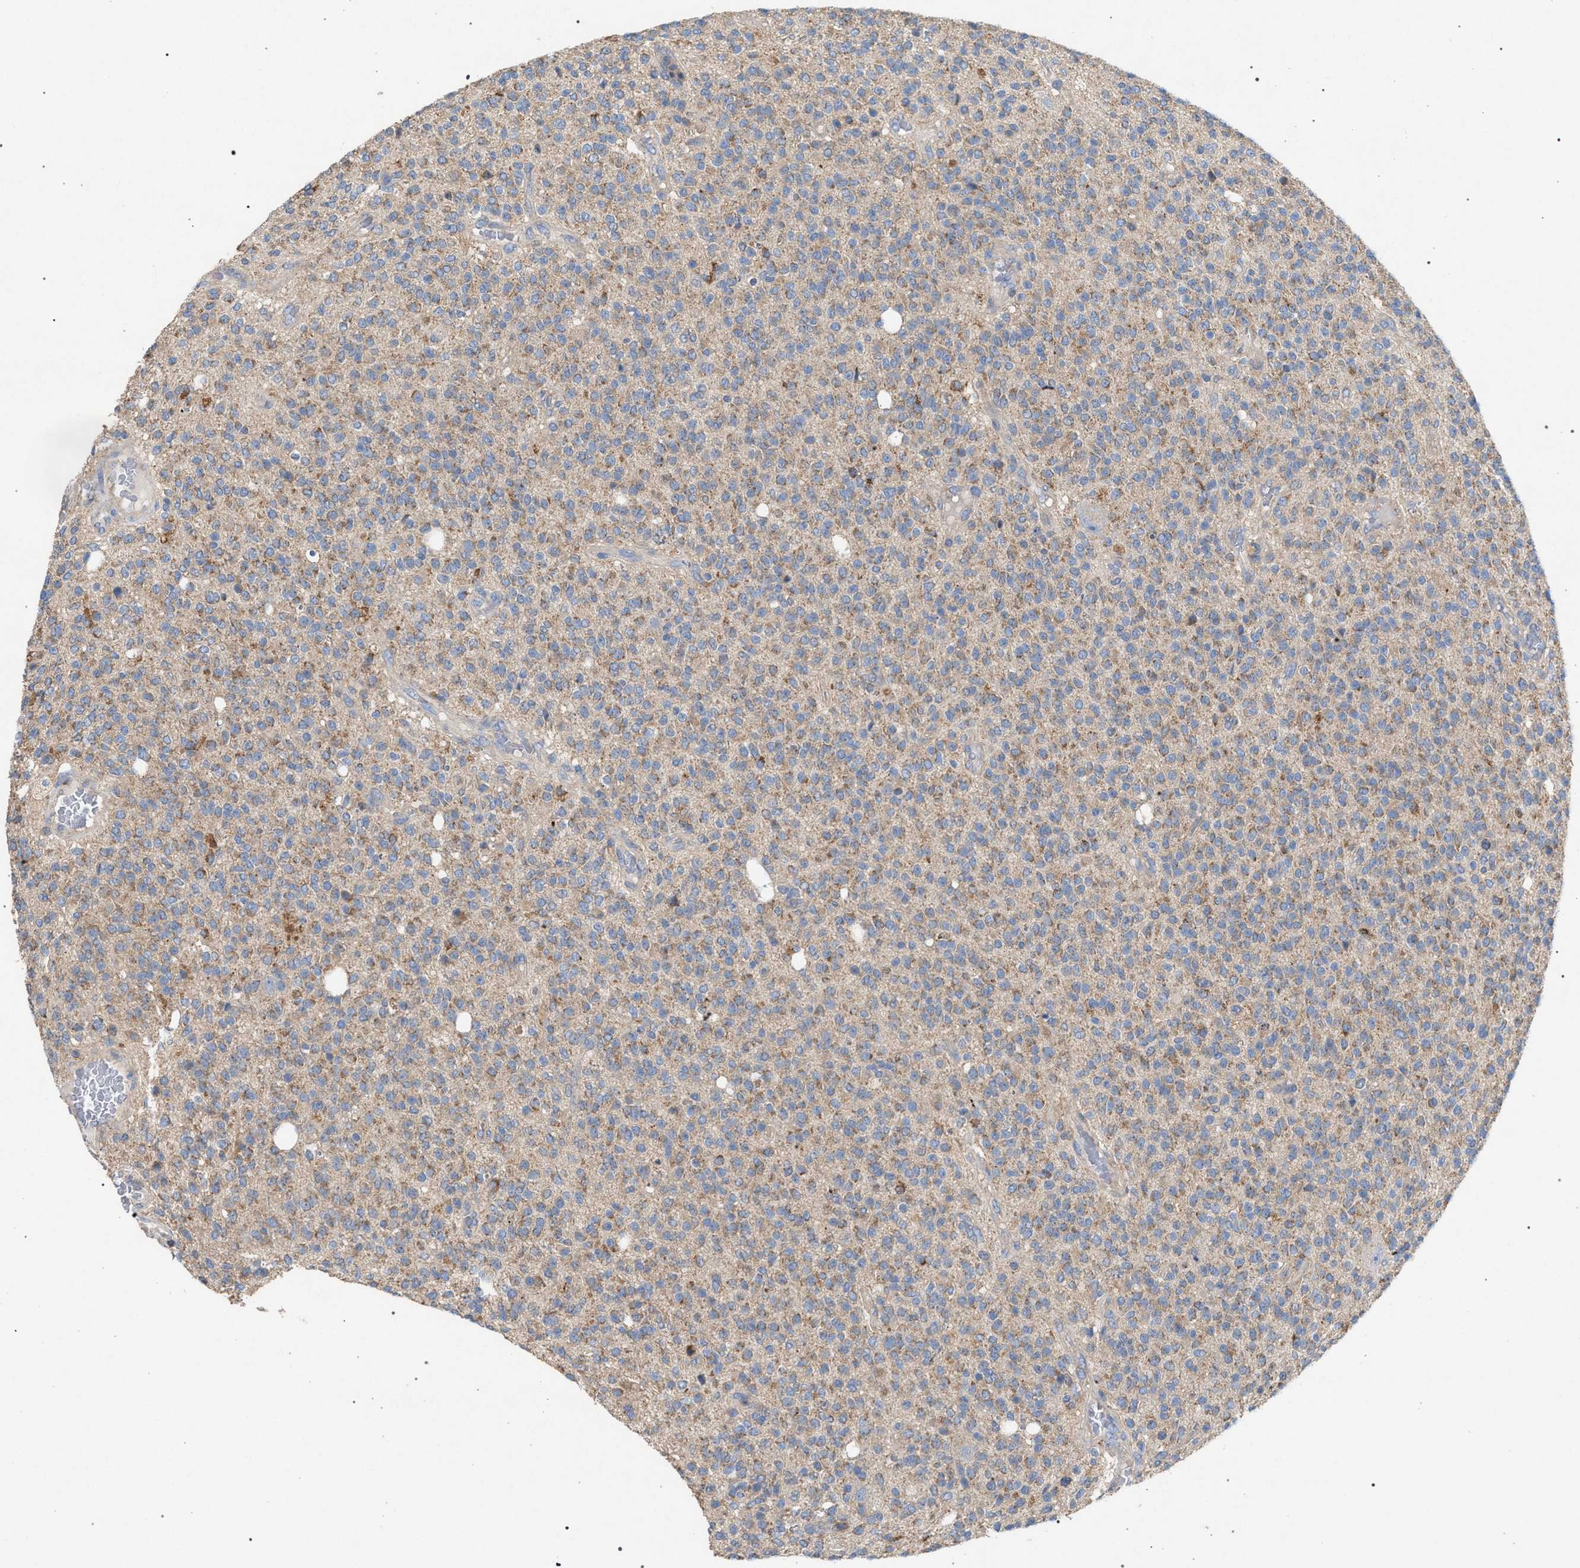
{"staining": {"intensity": "weak", "quantity": ">75%", "location": "cytoplasmic/membranous"}, "tissue": "glioma", "cell_type": "Tumor cells", "image_type": "cancer", "snomed": [{"axis": "morphology", "description": "Glioma, malignant, High grade"}, {"axis": "topography", "description": "Brain"}], "caption": "High-magnification brightfield microscopy of glioma stained with DAB (brown) and counterstained with hematoxylin (blue). tumor cells exhibit weak cytoplasmic/membranous staining is seen in approximately>75% of cells.", "gene": "VPS13A", "patient": {"sex": "male", "age": 34}}